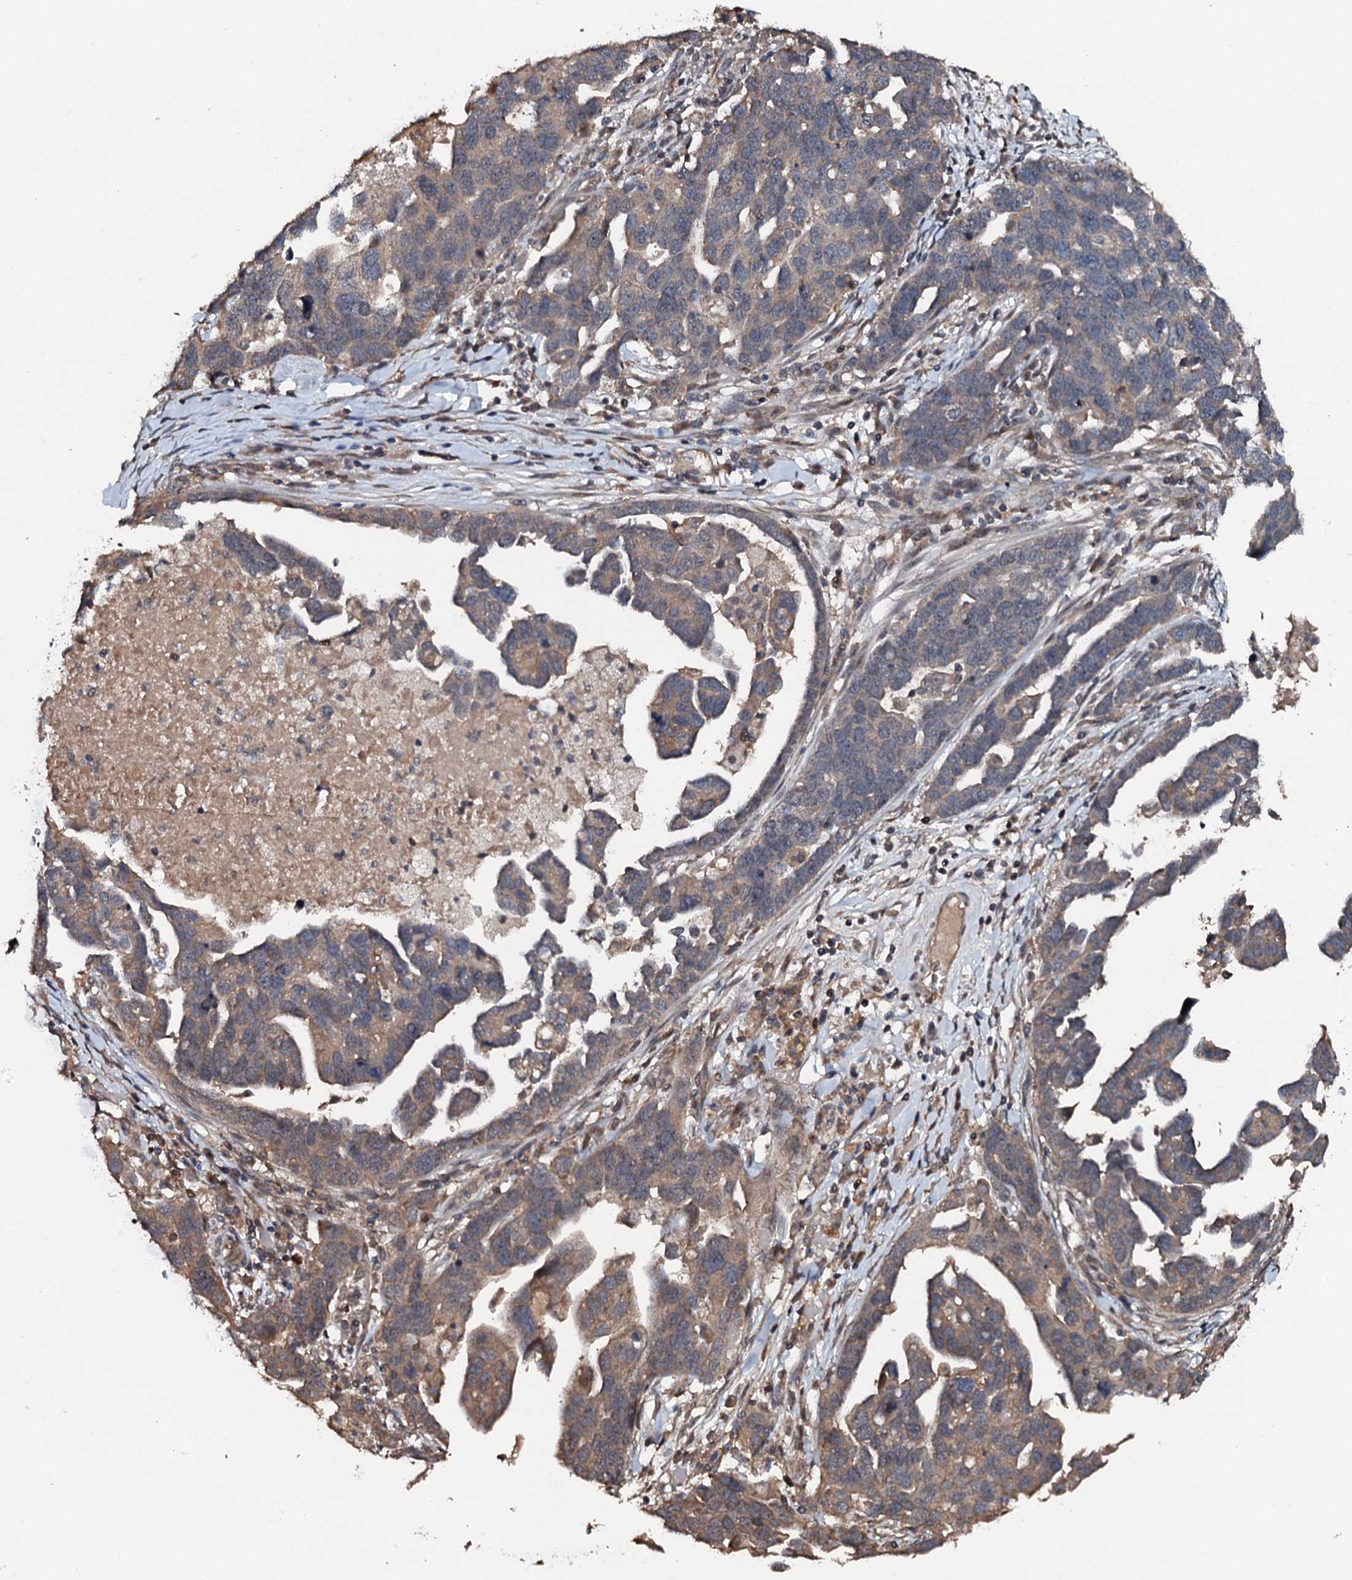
{"staining": {"intensity": "moderate", "quantity": ">75%", "location": "cytoplasmic/membranous"}, "tissue": "ovarian cancer", "cell_type": "Tumor cells", "image_type": "cancer", "snomed": [{"axis": "morphology", "description": "Cystadenocarcinoma, serous, NOS"}, {"axis": "topography", "description": "Ovary"}], "caption": "Immunohistochemistry (IHC) histopathology image of human ovarian cancer (serous cystadenocarcinoma) stained for a protein (brown), which shows medium levels of moderate cytoplasmic/membranous staining in about >75% of tumor cells.", "gene": "FLYWCH1", "patient": {"sex": "female", "age": 54}}